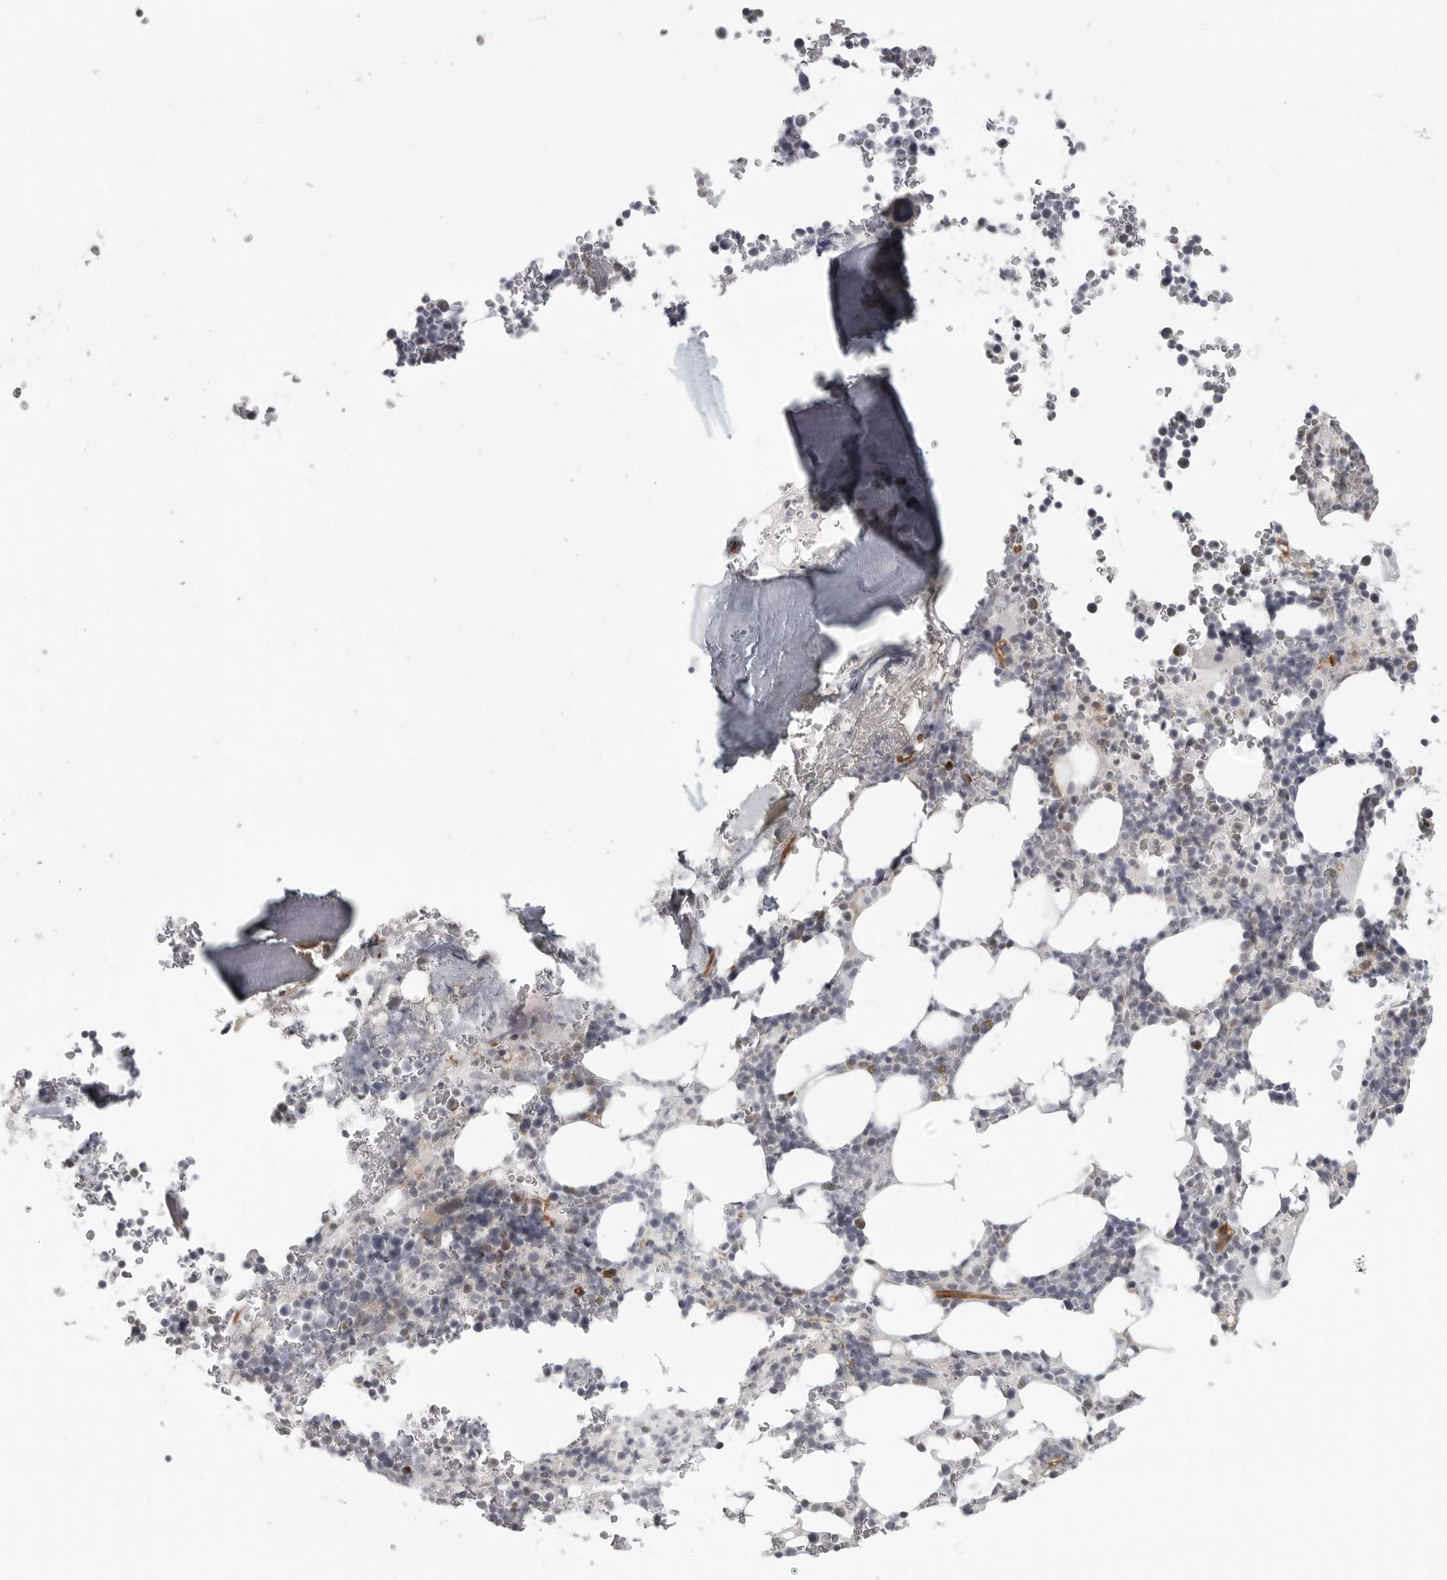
{"staining": {"intensity": "negative", "quantity": "none", "location": "none"}, "tissue": "bone marrow", "cell_type": "Hematopoietic cells", "image_type": "normal", "snomed": [{"axis": "morphology", "description": "Normal tissue, NOS"}, {"axis": "topography", "description": "Bone marrow"}], "caption": "This is a photomicrograph of immunohistochemistry staining of benign bone marrow, which shows no staining in hematopoietic cells. Brightfield microscopy of IHC stained with DAB (3,3'-diaminobenzidine) (brown) and hematoxylin (blue), captured at high magnification.", "gene": "TUT4", "patient": {"sex": "male", "age": 58}}